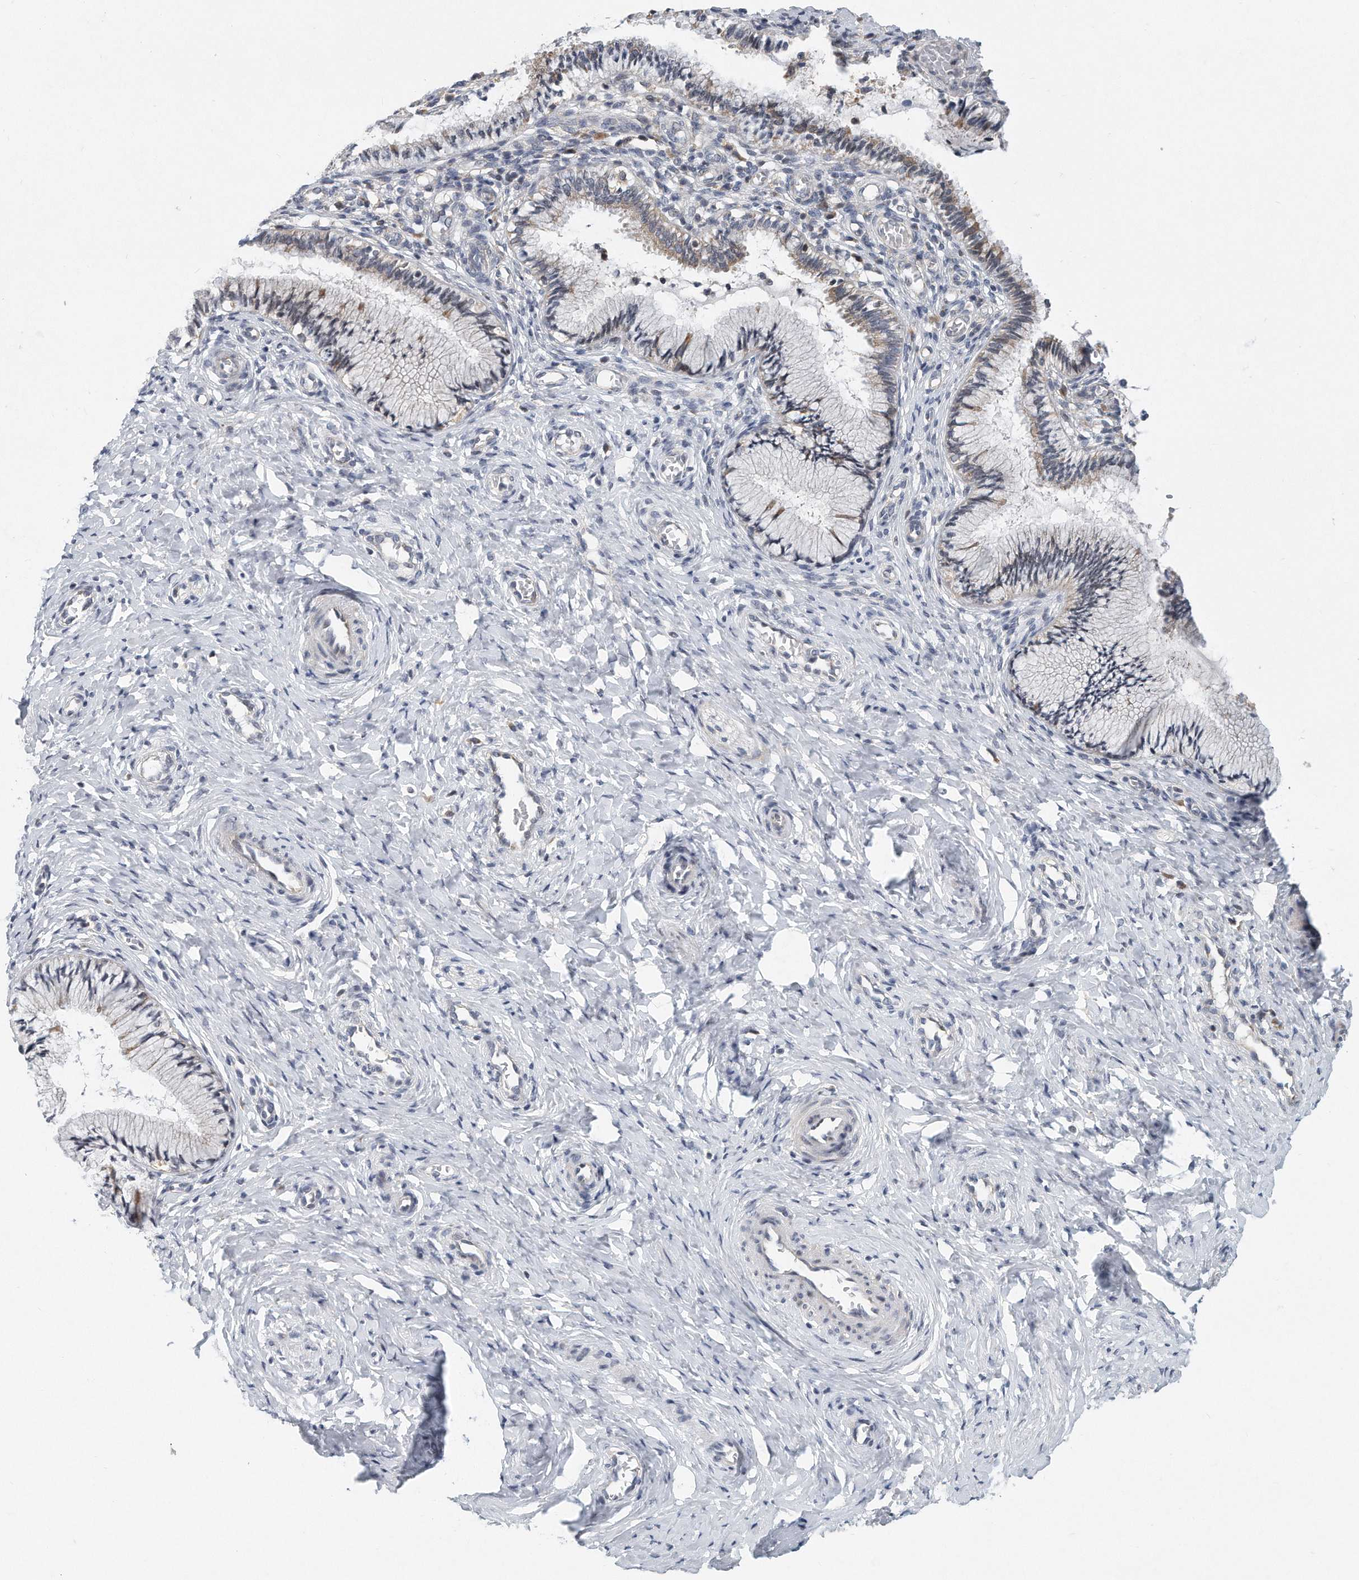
{"staining": {"intensity": "moderate", "quantity": "25%-75%", "location": "cytoplasmic/membranous"}, "tissue": "cervix", "cell_type": "Glandular cells", "image_type": "normal", "snomed": [{"axis": "morphology", "description": "Normal tissue, NOS"}, {"axis": "topography", "description": "Cervix"}], "caption": "Glandular cells show medium levels of moderate cytoplasmic/membranous staining in approximately 25%-75% of cells in benign cervix.", "gene": "VLDLR", "patient": {"sex": "female", "age": 27}}